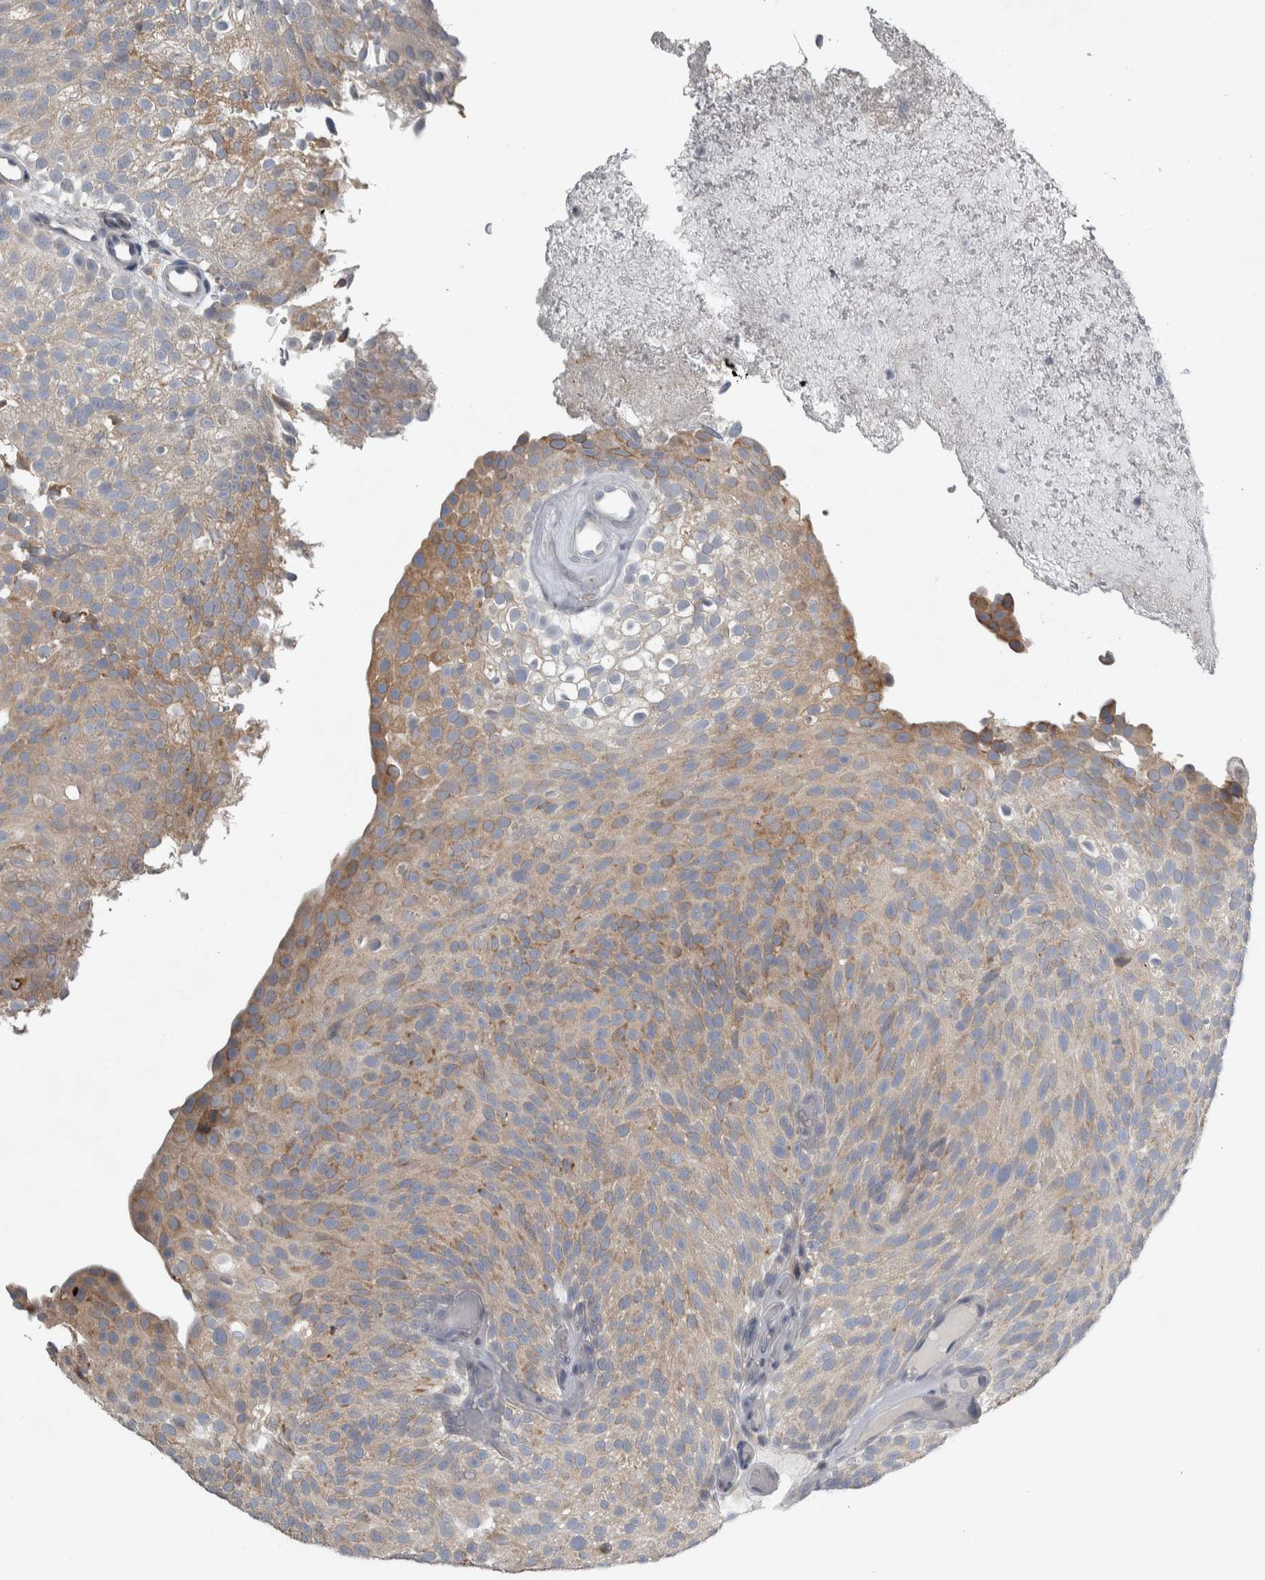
{"staining": {"intensity": "moderate", "quantity": ">75%", "location": "cytoplasmic/membranous"}, "tissue": "urothelial cancer", "cell_type": "Tumor cells", "image_type": "cancer", "snomed": [{"axis": "morphology", "description": "Urothelial carcinoma, Low grade"}, {"axis": "topography", "description": "Urinary bladder"}], "caption": "Immunohistochemistry photomicrograph of urothelial carcinoma (low-grade) stained for a protein (brown), which displays medium levels of moderate cytoplasmic/membranous staining in approximately >75% of tumor cells.", "gene": "SIGMAR1", "patient": {"sex": "male", "age": 78}}